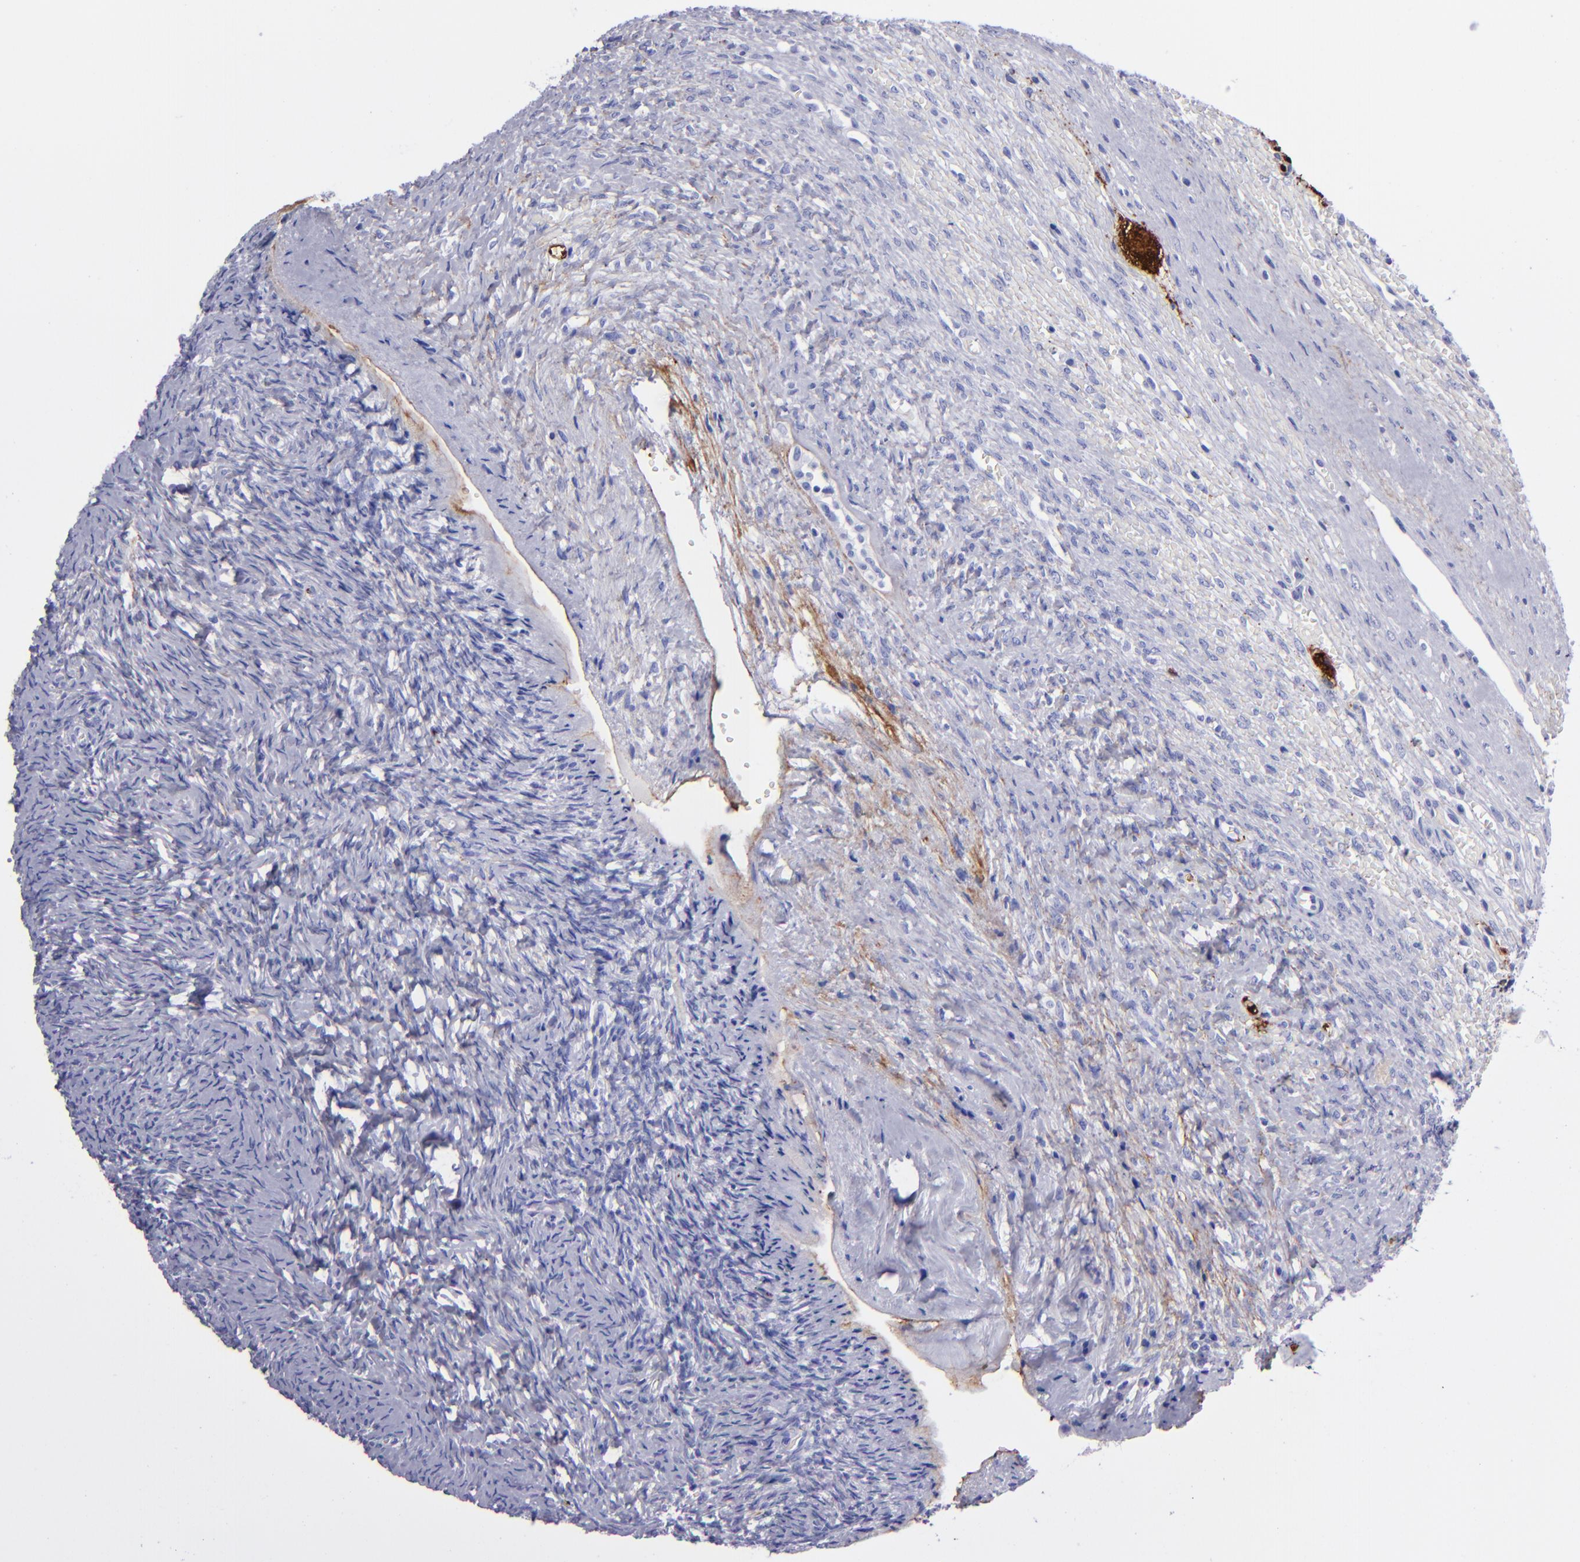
{"staining": {"intensity": "weak", "quantity": "<25%", "location": "cytoplasmic/membranous"}, "tissue": "ovary", "cell_type": "Ovarian stroma cells", "image_type": "normal", "snomed": [{"axis": "morphology", "description": "Normal tissue, NOS"}, {"axis": "topography", "description": "Ovary"}], "caption": "Human ovary stained for a protein using IHC shows no positivity in ovarian stroma cells.", "gene": "EFCAB13", "patient": {"sex": "female", "age": 56}}